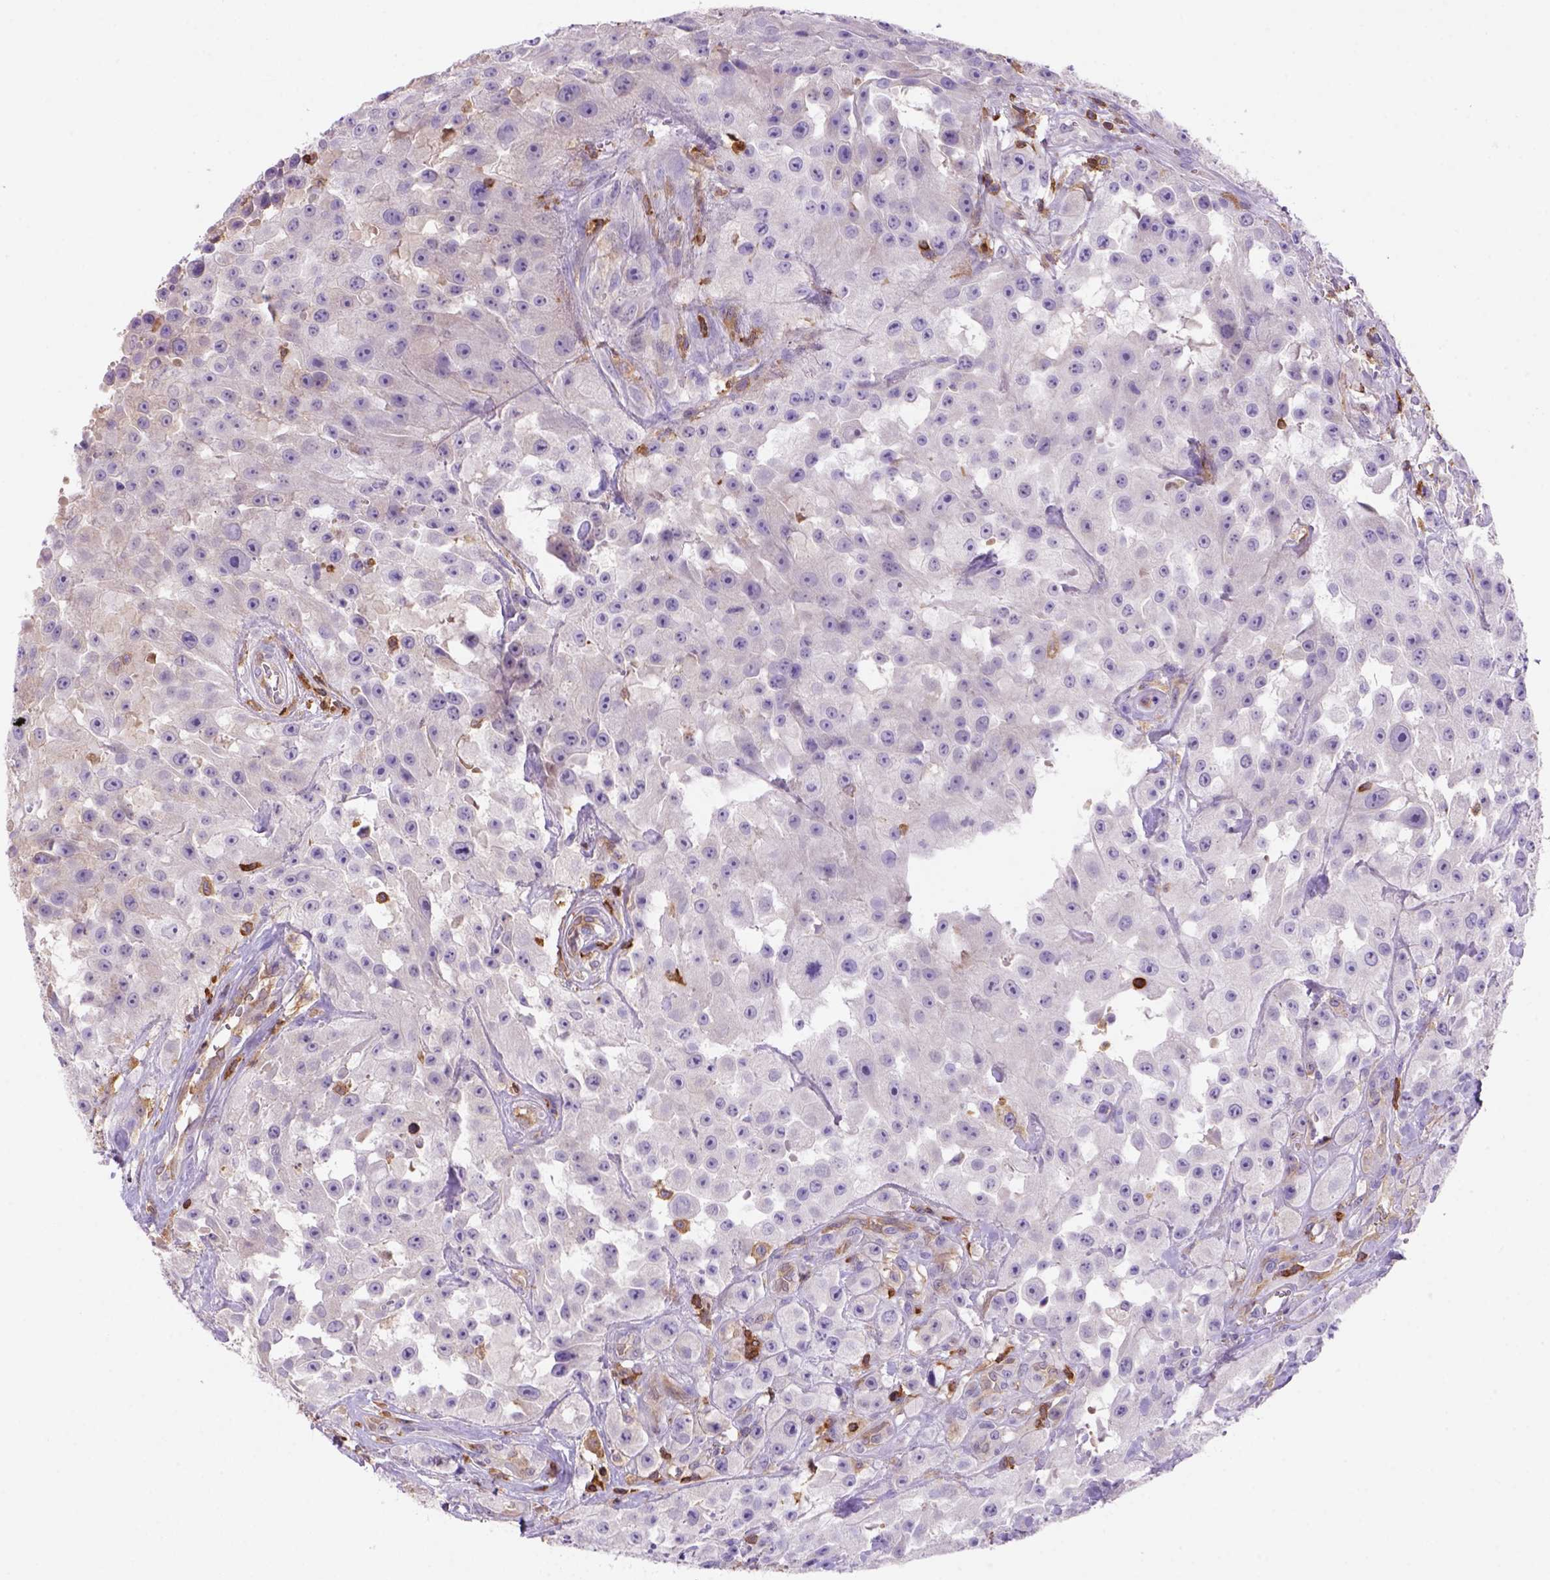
{"staining": {"intensity": "negative", "quantity": "none", "location": "none"}, "tissue": "urothelial cancer", "cell_type": "Tumor cells", "image_type": "cancer", "snomed": [{"axis": "morphology", "description": "Urothelial carcinoma, High grade"}, {"axis": "topography", "description": "Urinary bladder"}], "caption": "A histopathology image of human urothelial cancer is negative for staining in tumor cells.", "gene": "INPP5D", "patient": {"sex": "male", "age": 79}}